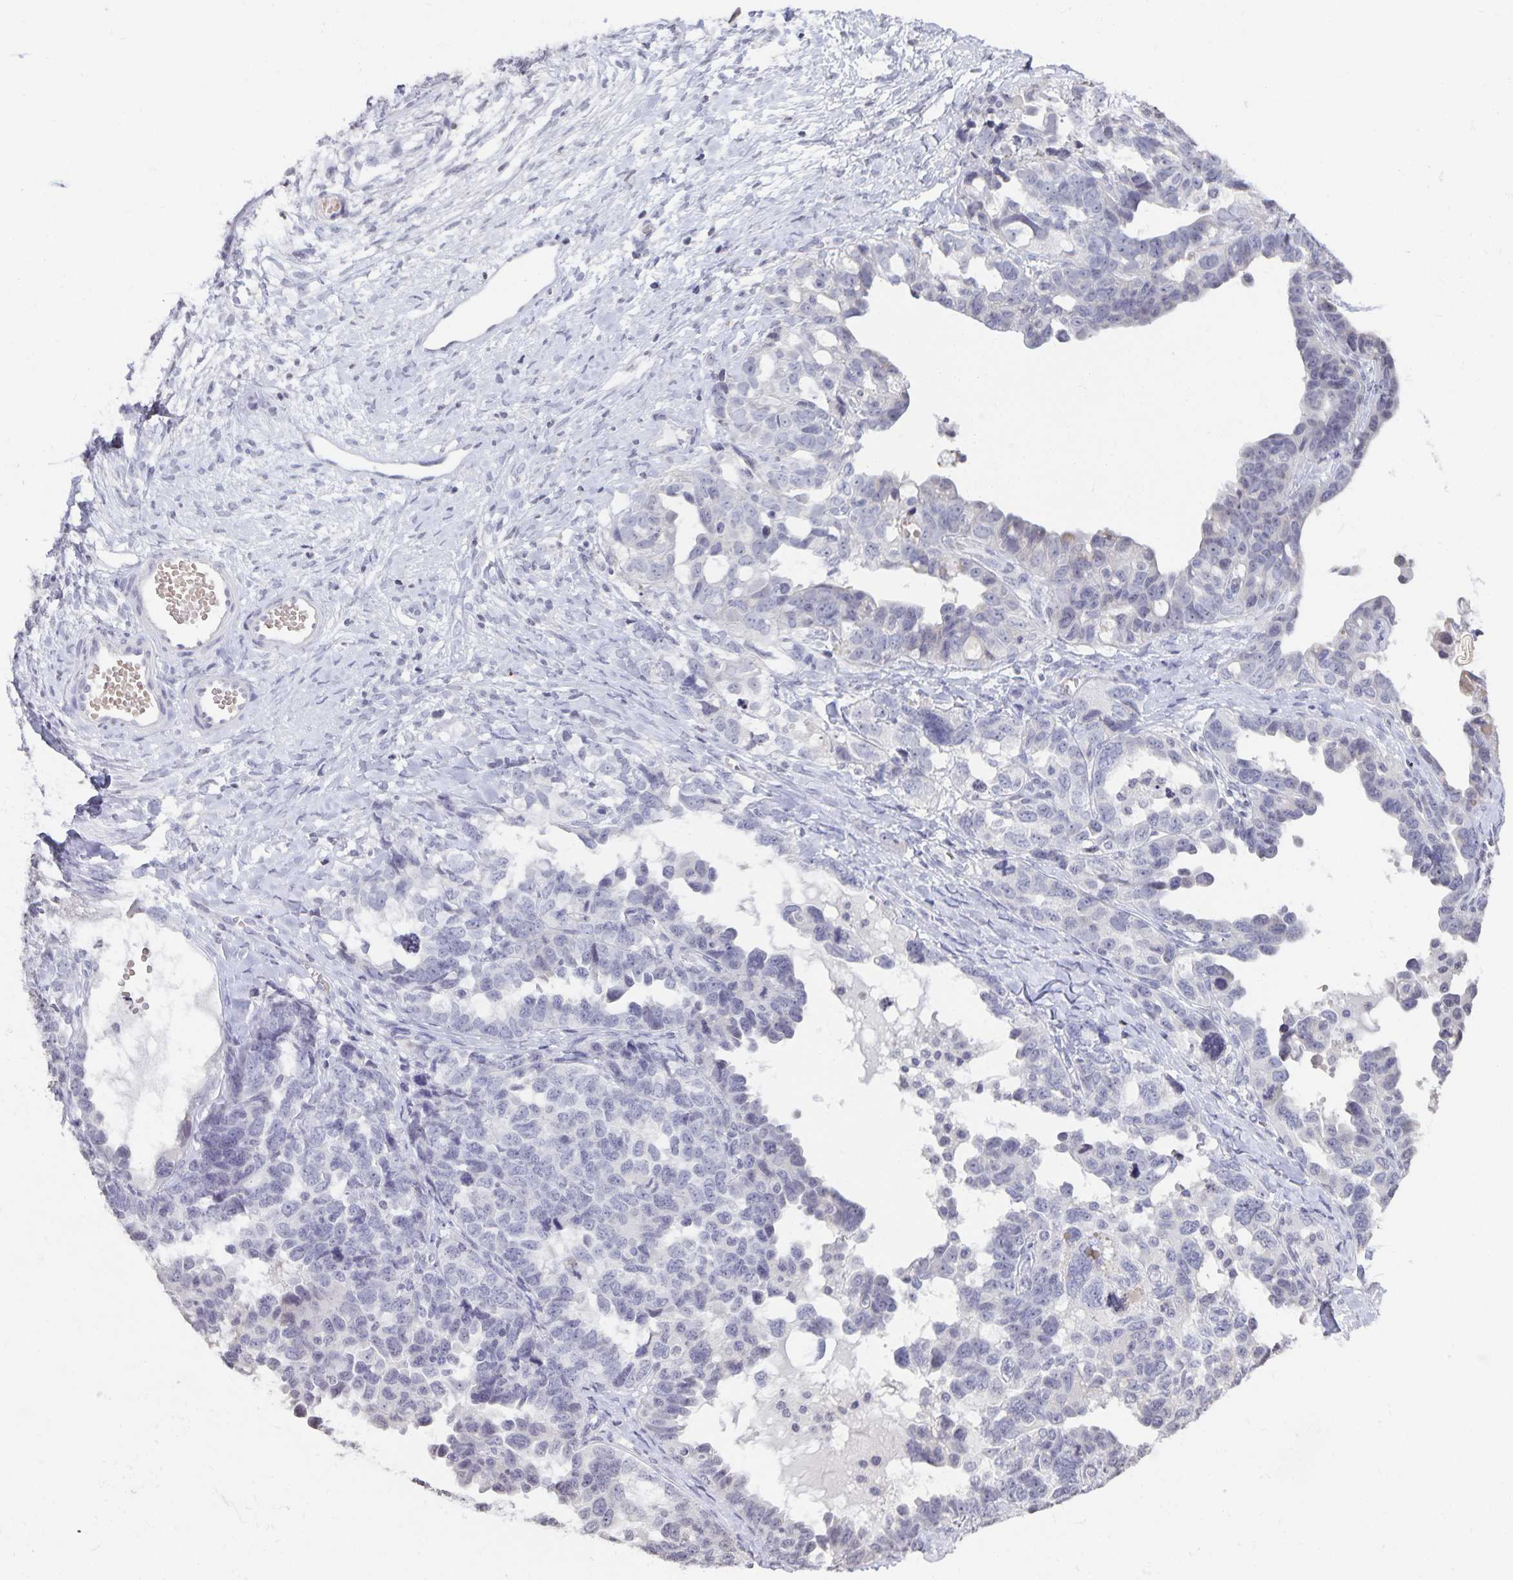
{"staining": {"intensity": "negative", "quantity": "none", "location": "none"}, "tissue": "ovarian cancer", "cell_type": "Tumor cells", "image_type": "cancer", "snomed": [{"axis": "morphology", "description": "Cystadenocarcinoma, serous, NOS"}, {"axis": "topography", "description": "Ovary"}], "caption": "Image shows no significant protein positivity in tumor cells of ovarian cancer. (IHC, brightfield microscopy, high magnification).", "gene": "AQP4", "patient": {"sex": "female", "age": 69}}